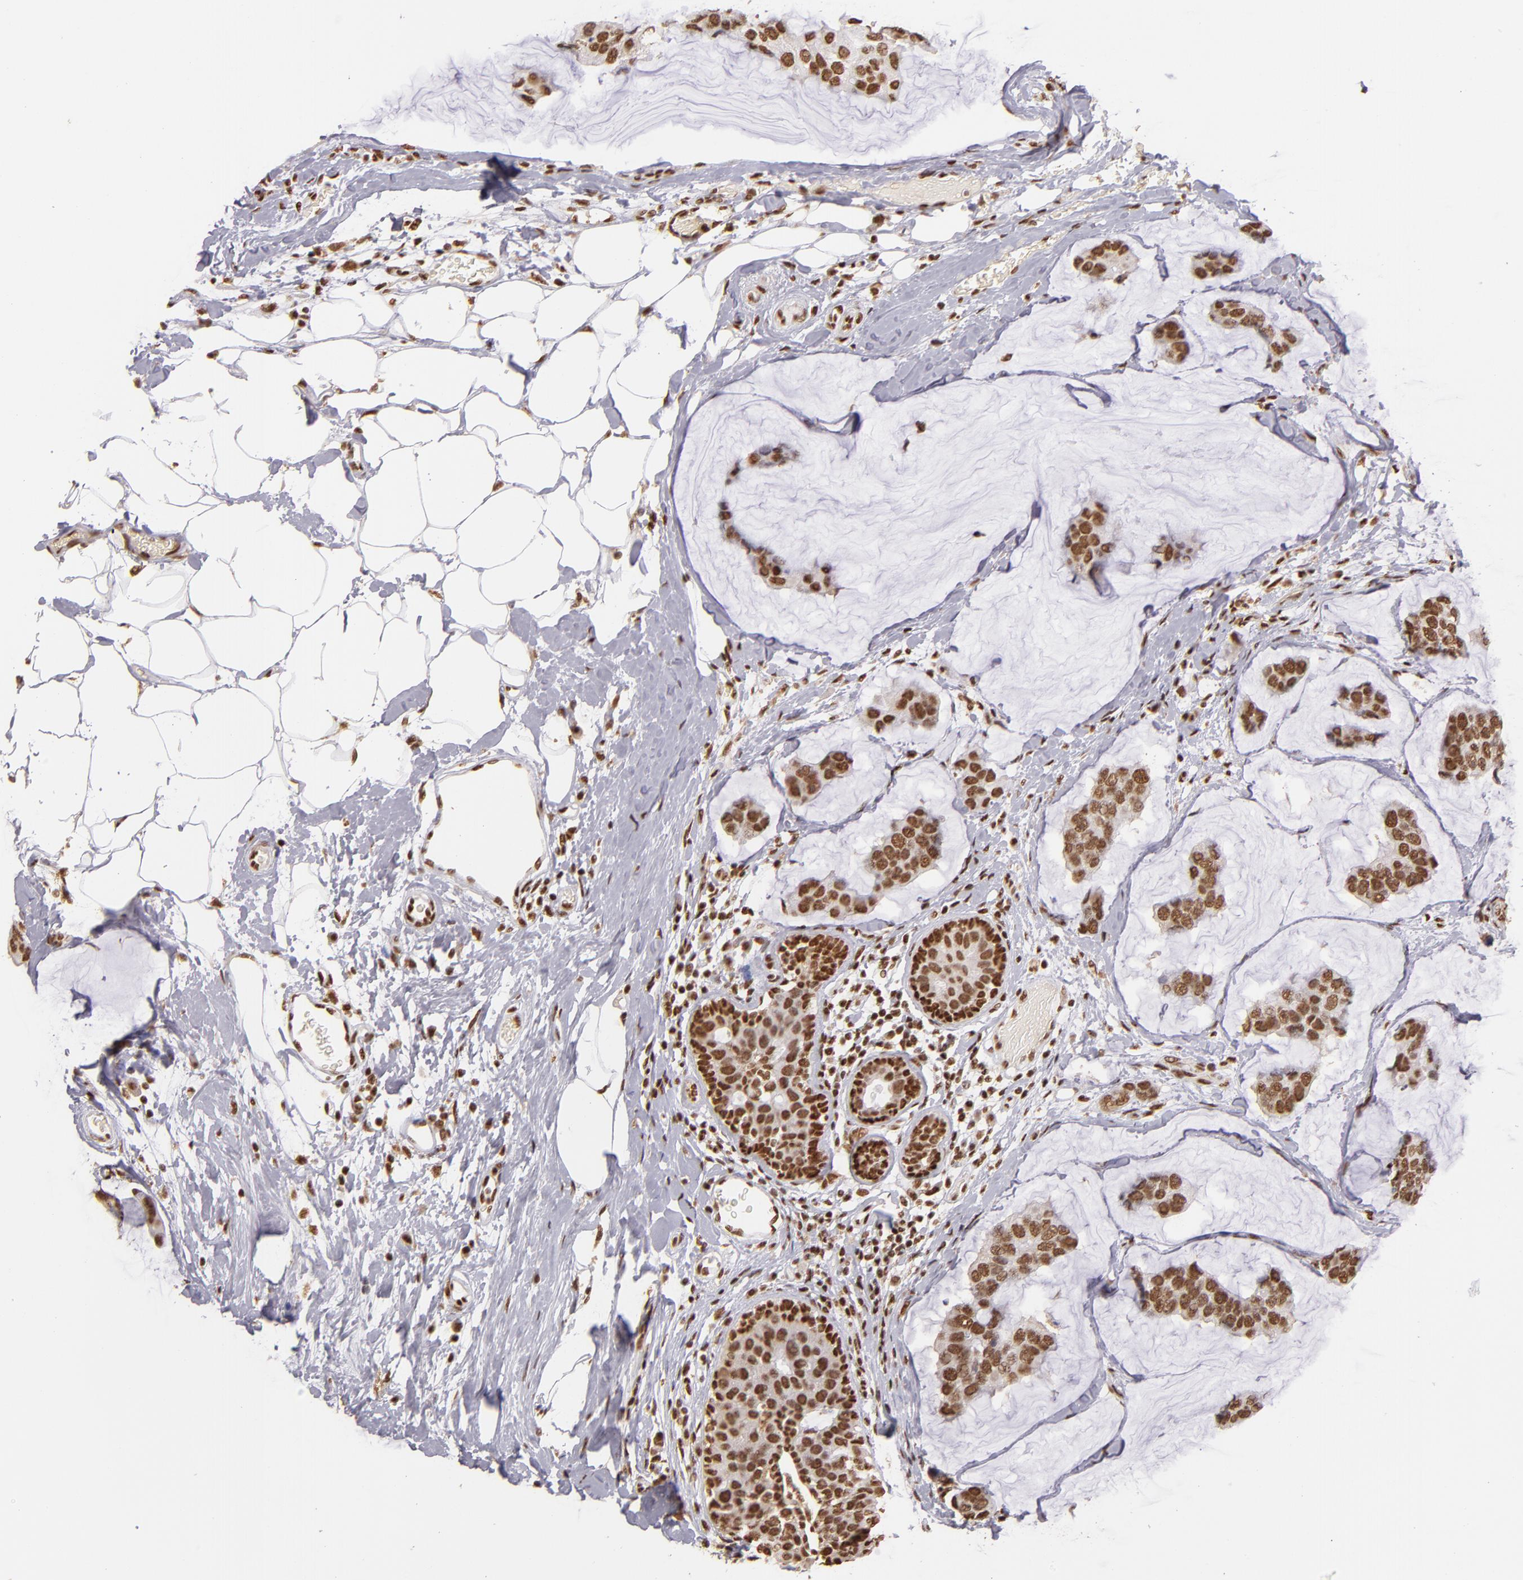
{"staining": {"intensity": "moderate", "quantity": ">75%", "location": "cytoplasmic/membranous,nuclear"}, "tissue": "breast cancer", "cell_type": "Tumor cells", "image_type": "cancer", "snomed": [{"axis": "morphology", "description": "Normal tissue, NOS"}, {"axis": "morphology", "description": "Duct carcinoma"}, {"axis": "topography", "description": "Breast"}], "caption": "Breast cancer stained with DAB immunohistochemistry (IHC) exhibits medium levels of moderate cytoplasmic/membranous and nuclear staining in approximately >75% of tumor cells.", "gene": "SP1", "patient": {"sex": "female", "age": 50}}